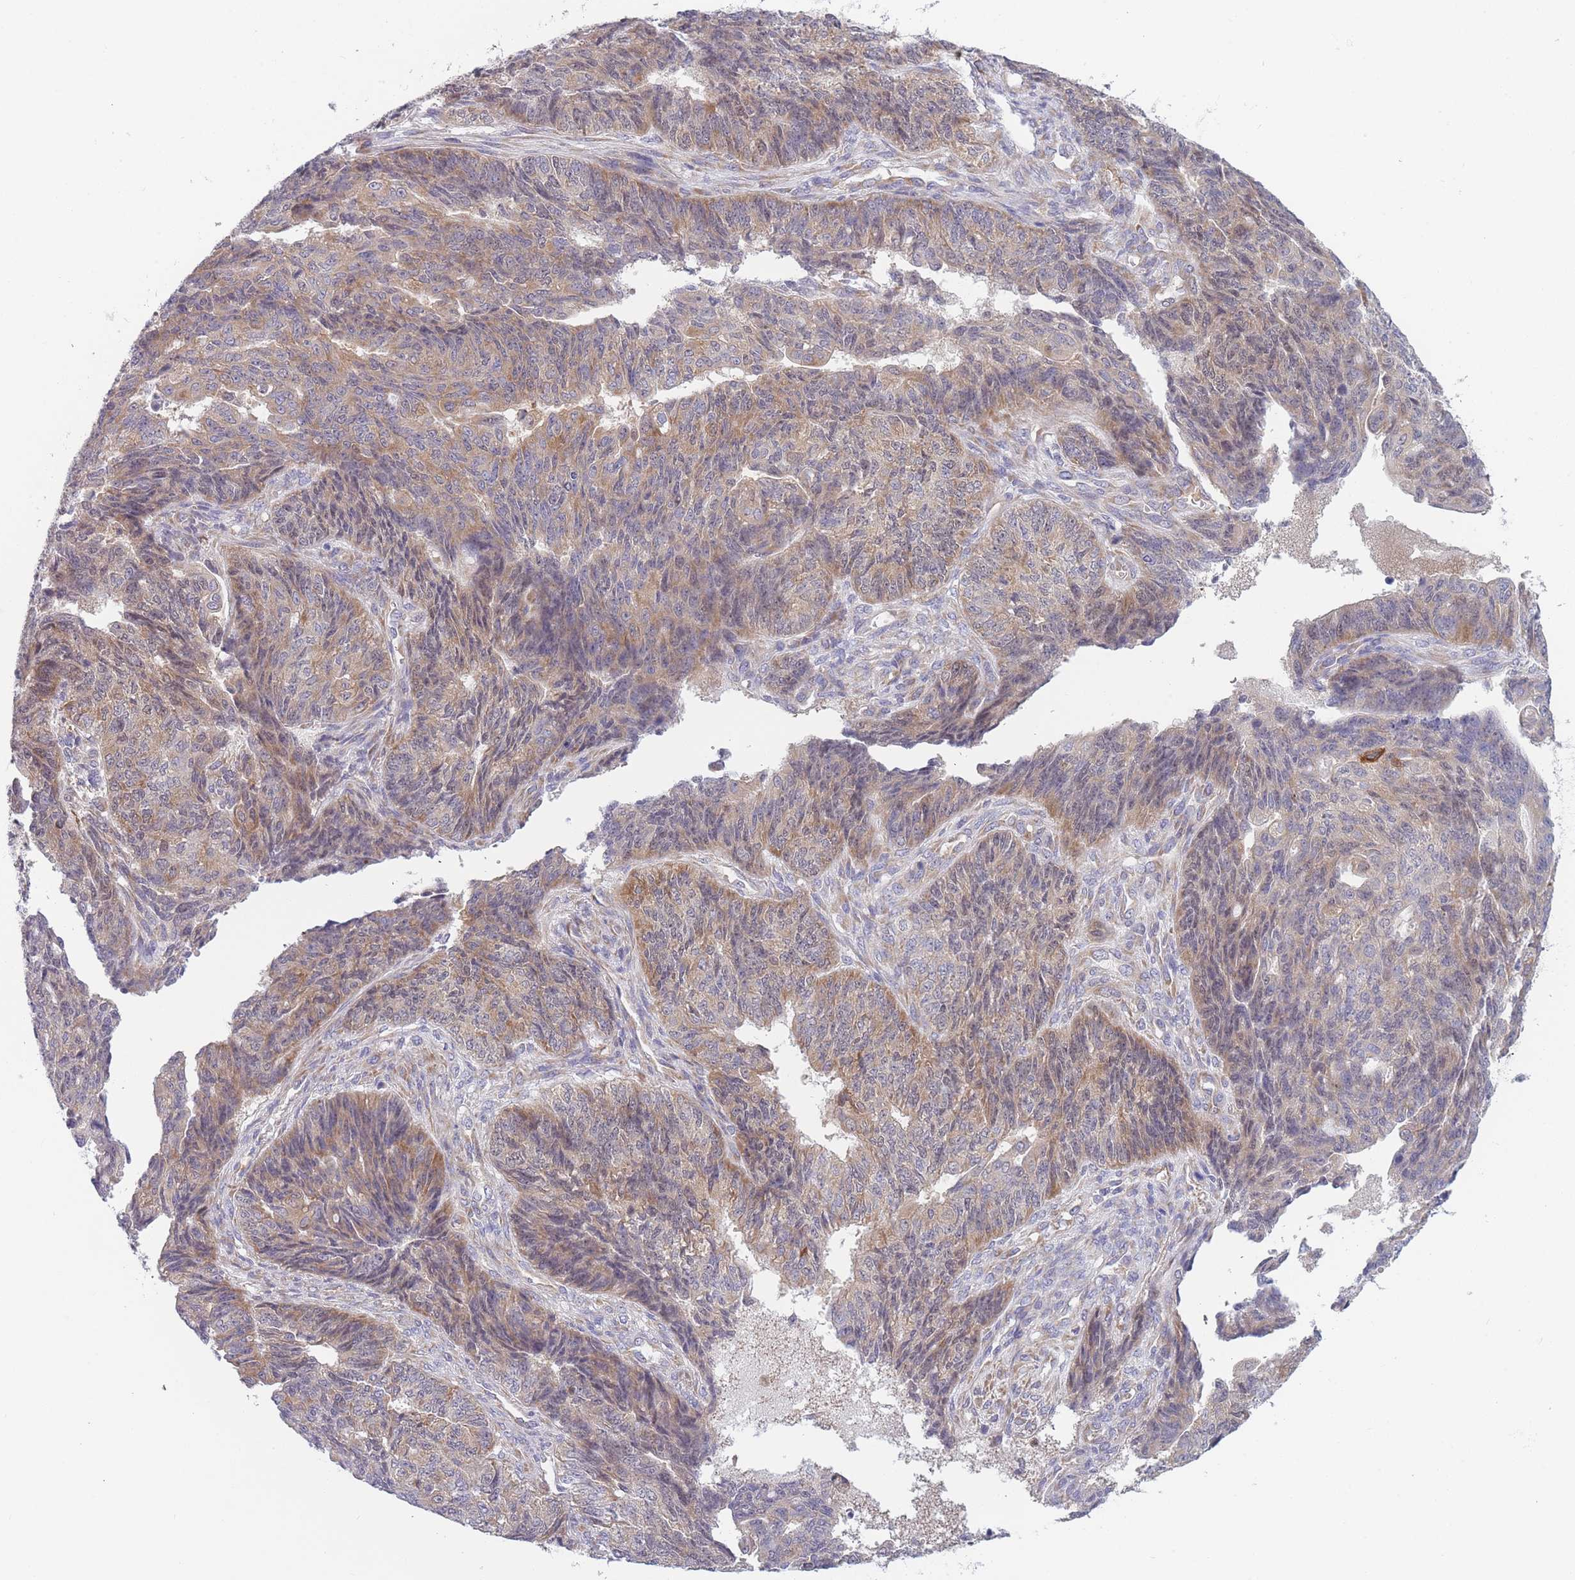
{"staining": {"intensity": "moderate", "quantity": ">75%", "location": "cytoplasmic/membranous"}, "tissue": "endometrial cancer", "cell_type": "Tumor cells", "image_type": "cancer", "snomed": [{"axis": "morphology", "description": "Adenocarcinoma, NOS"}, {"axis": "topography", "description": "Endometrium"}], "caption": "Tumor cells show moderate cytoplasmic/membranous positivity in about >75% of cells in endometrial cancer (adenocarcinoma). (DAB IHC with brightfield microscopy, high magnification).", "gene": "NDUFAF6", "patient": {"sex": "female", "age": 32}}